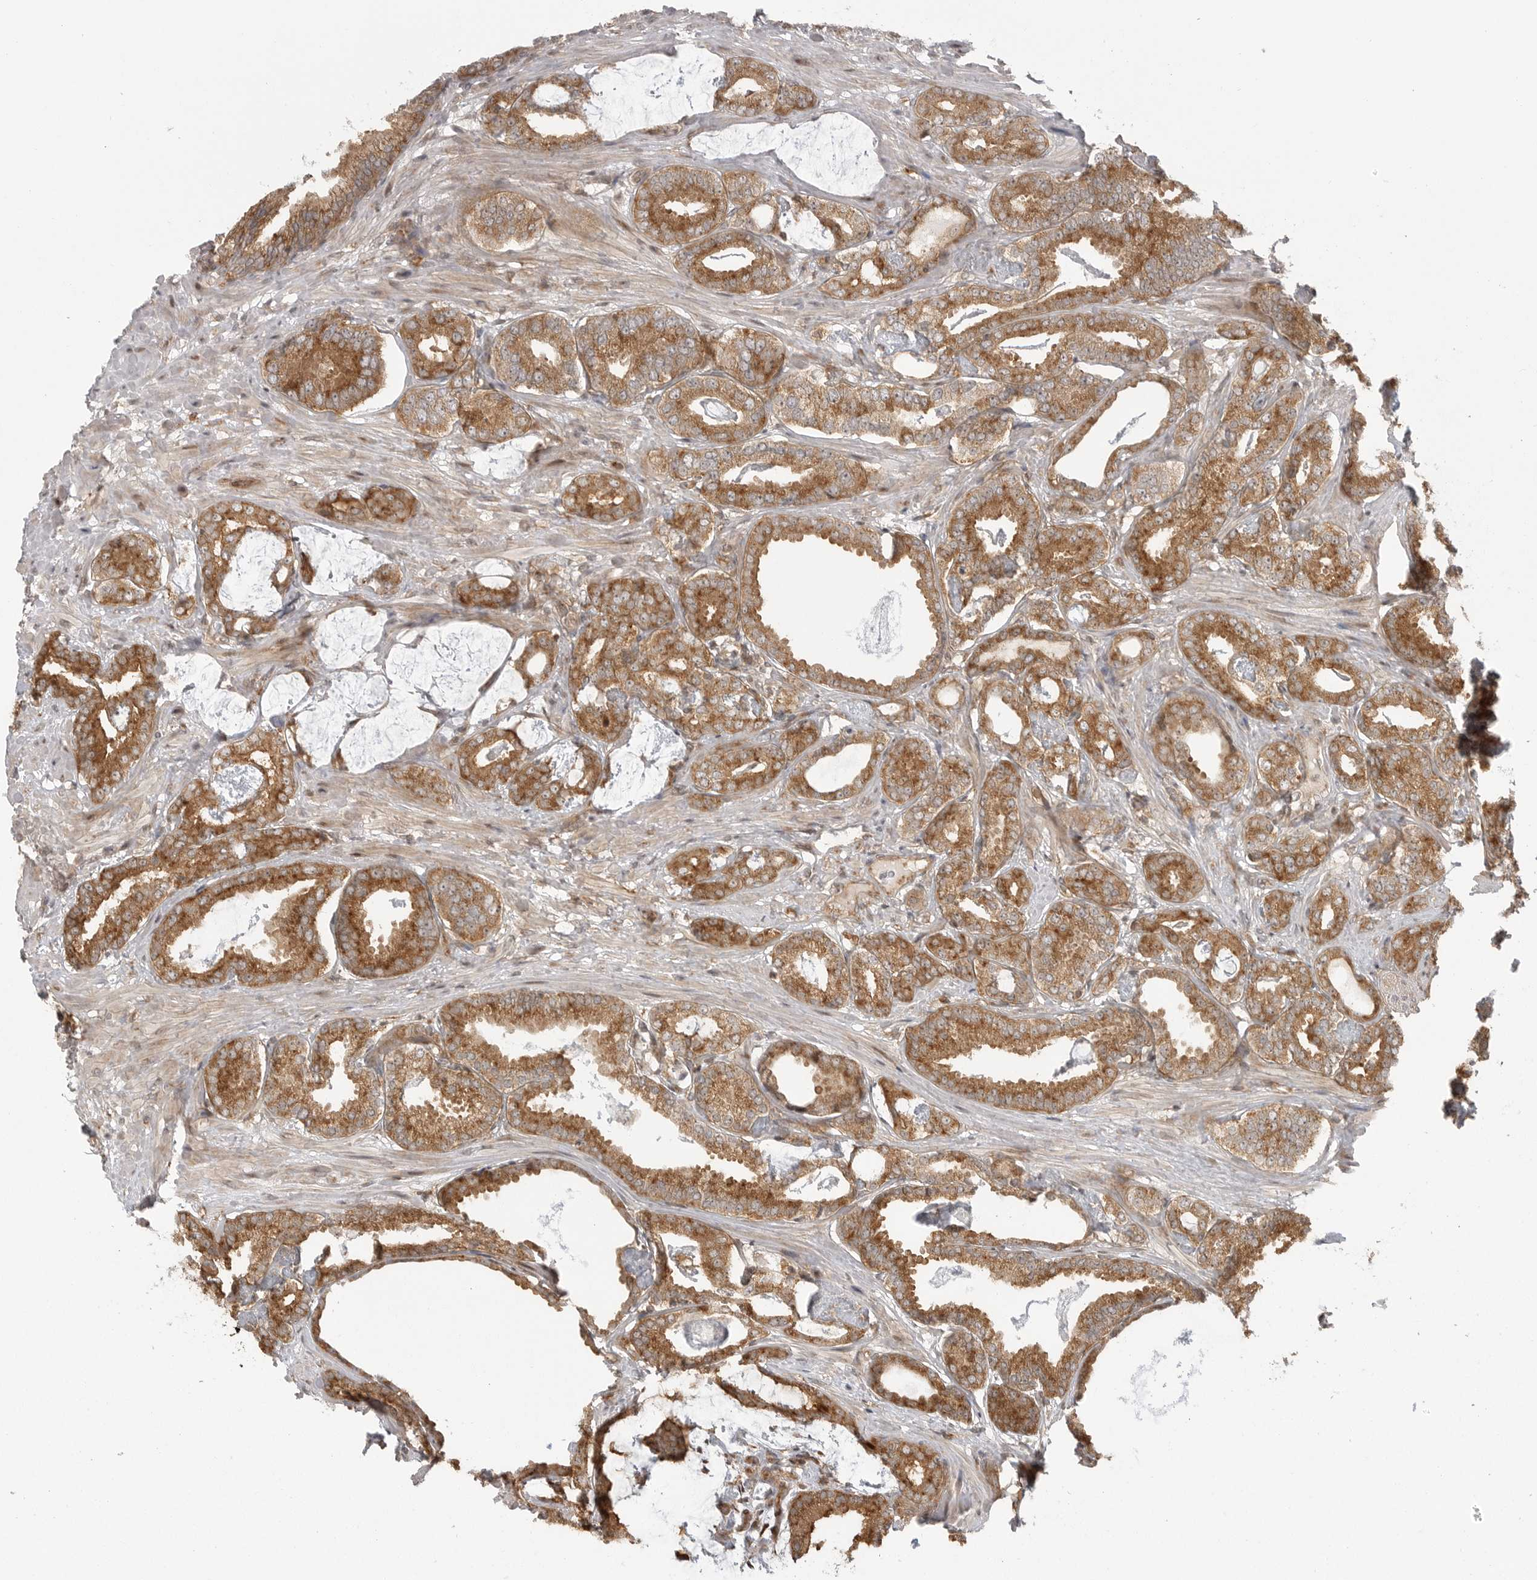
{"staining": {"intensity": "moderate", "quantity": ">75%", "location": "cytoplasmic/membranous"}, "tissue": "prostate cancer", "cell_type": "Tumor cells", "image_type": "cancer", "snomed": [{"axis": "morphology", "description": "Adenocarcinoma, Low grade"}, {"axis": "topography", "description": "Prostate"}], "caption": "The micrograph reveals a brown stain indicating the presence of a protein in the cytoplasmic/membranous of tumor cells in low-grade adenocarcinoma (prostate).", "gene": "FAT3", "patient": {"sex": "male", "age": 71}}